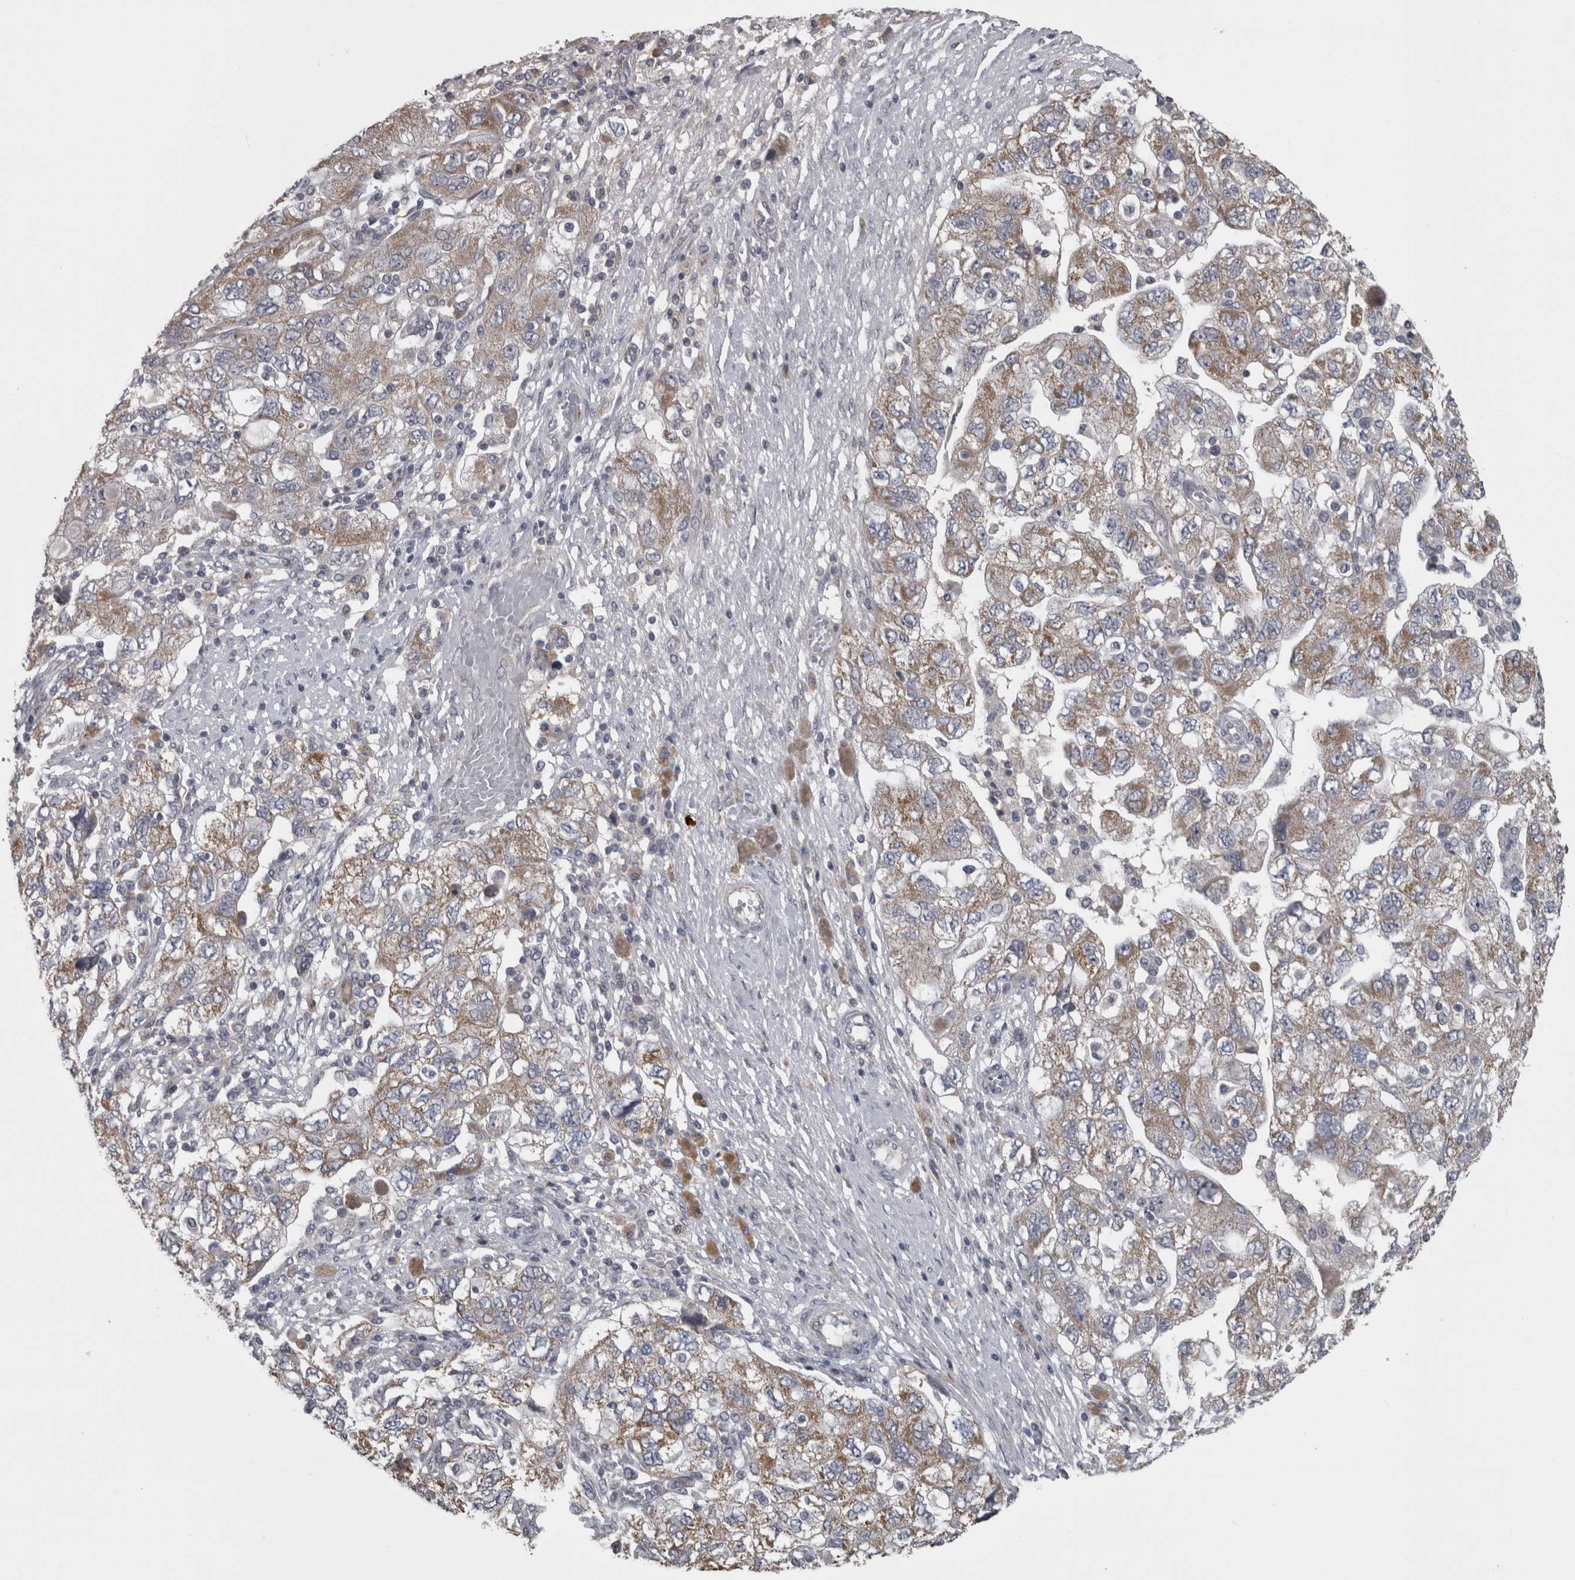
{"staining": {"intensity": "moderate", "quantity": "25%-75%", "location": "cytoplasmic/membranous"}, "tissue": "ovarian cancer", "cell_type": "Tumor cells", "image_type": "cancer", "snomed": [{"axis": "morphology", "description": "Carcinoma, NOS"}, {"axis": "morphology", "description": "Cystadenocarcinoma, serous, NOS"}, {"axis": "topography", "description": "Ovary"}], "caption": "About 25%-75% of tumor cells in human ovarian cancer demonstrate moderate cytoplasmic/membranous protein expression as visualized by brown immunohistochemical staining.", "gene": "DBT", "patient": {"sex": "female", "age": 69}}